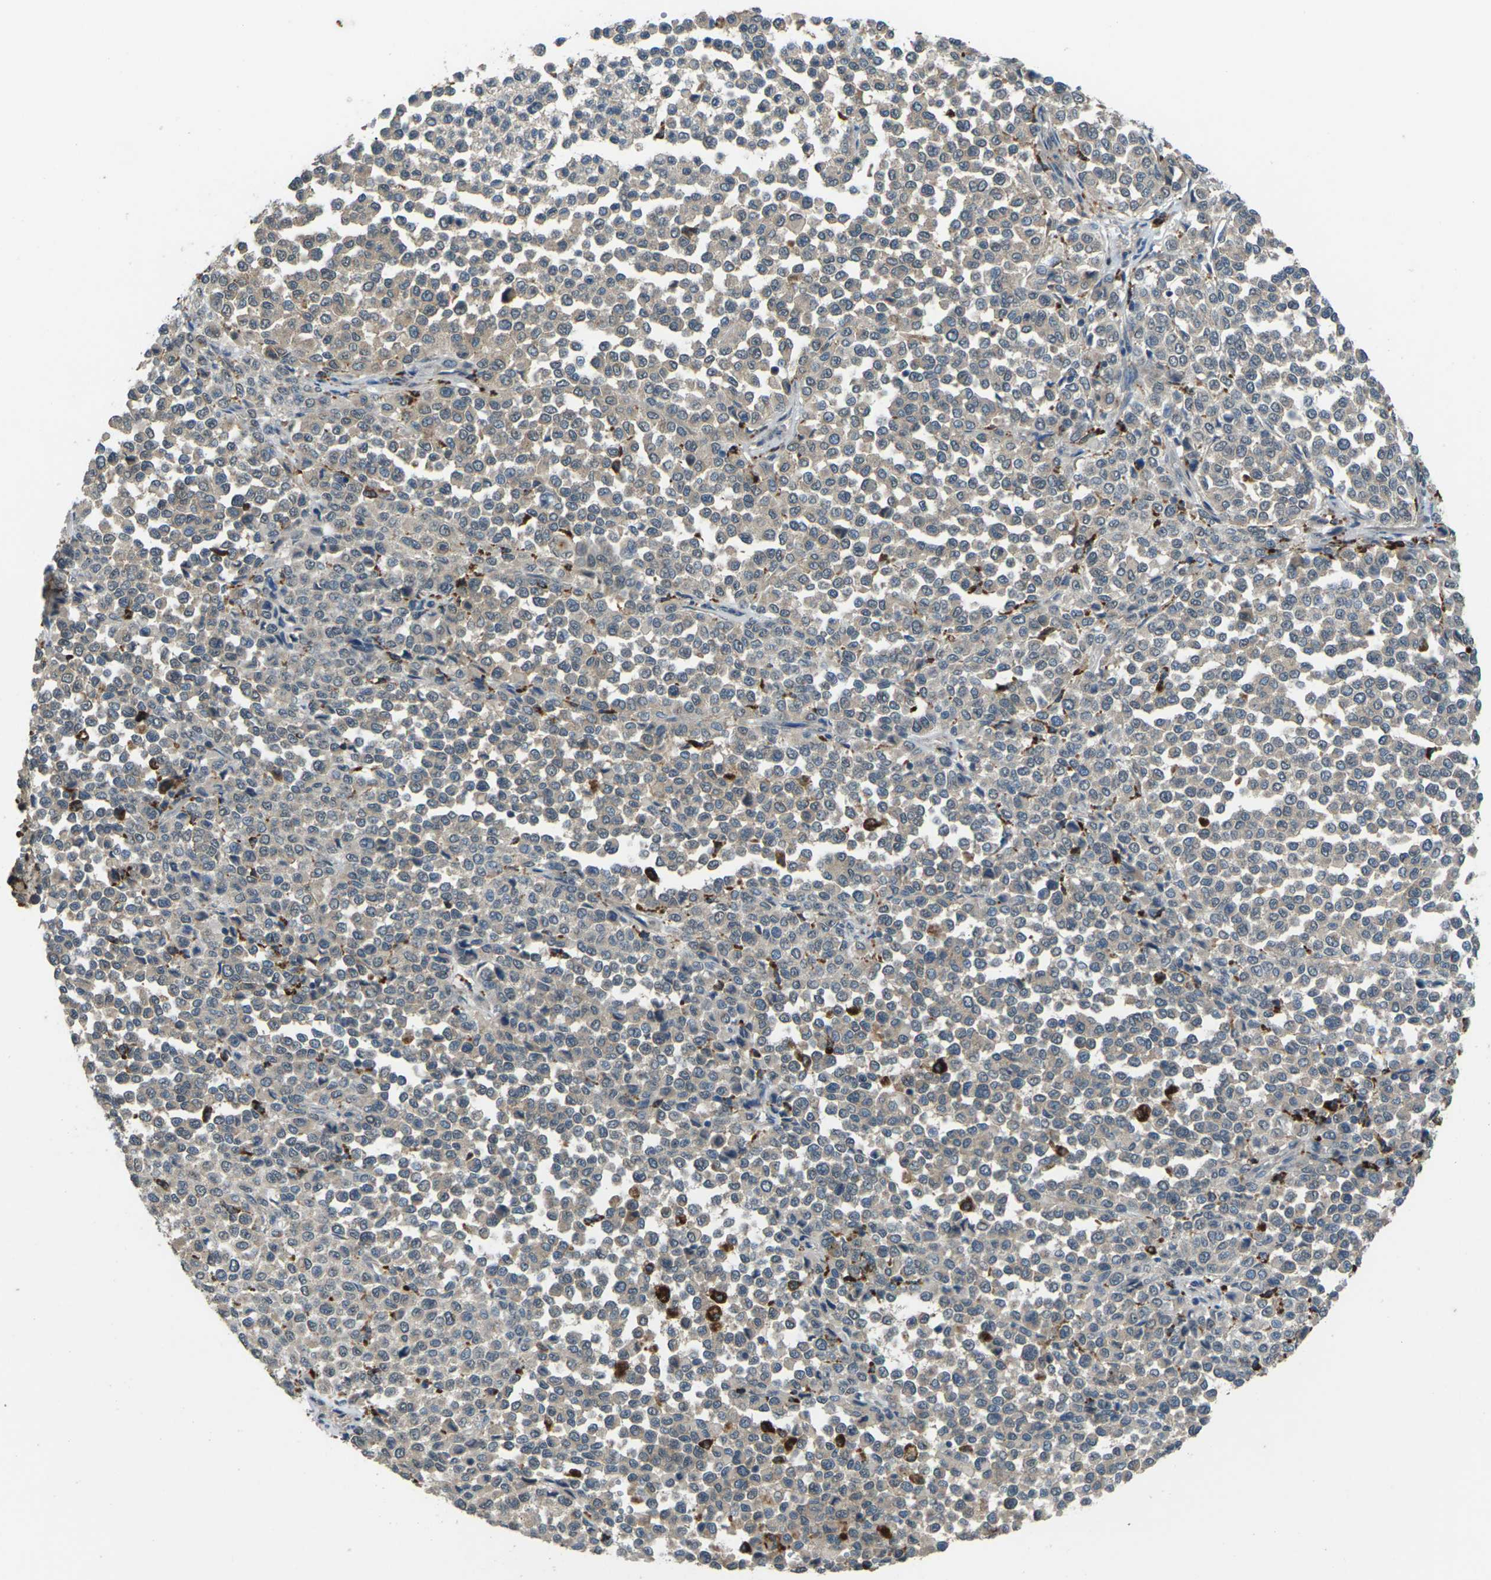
{"staining": {"intensity": "weak", "quantity": "<25%", "location": "cytoplasmic/membranous"}, "tissue": "melanoma", "cell_type": "Tumor cells", "image_type": "cancer", "snomed": [{"axis": "morphology", "description": "Malignant melanoma, Metastatic site"}, {"axis": "topography", "description": "Pancreas"}], "caption": "There is no significant expression in tumor cells of malignant melanoma (metastatic site). (DAB (3,3'-diaminobenzidine) immunohistochemistry (IHC), high magnification).", "gene": "SLC31A2", "patient": {"sex": "female", "age": 30}}